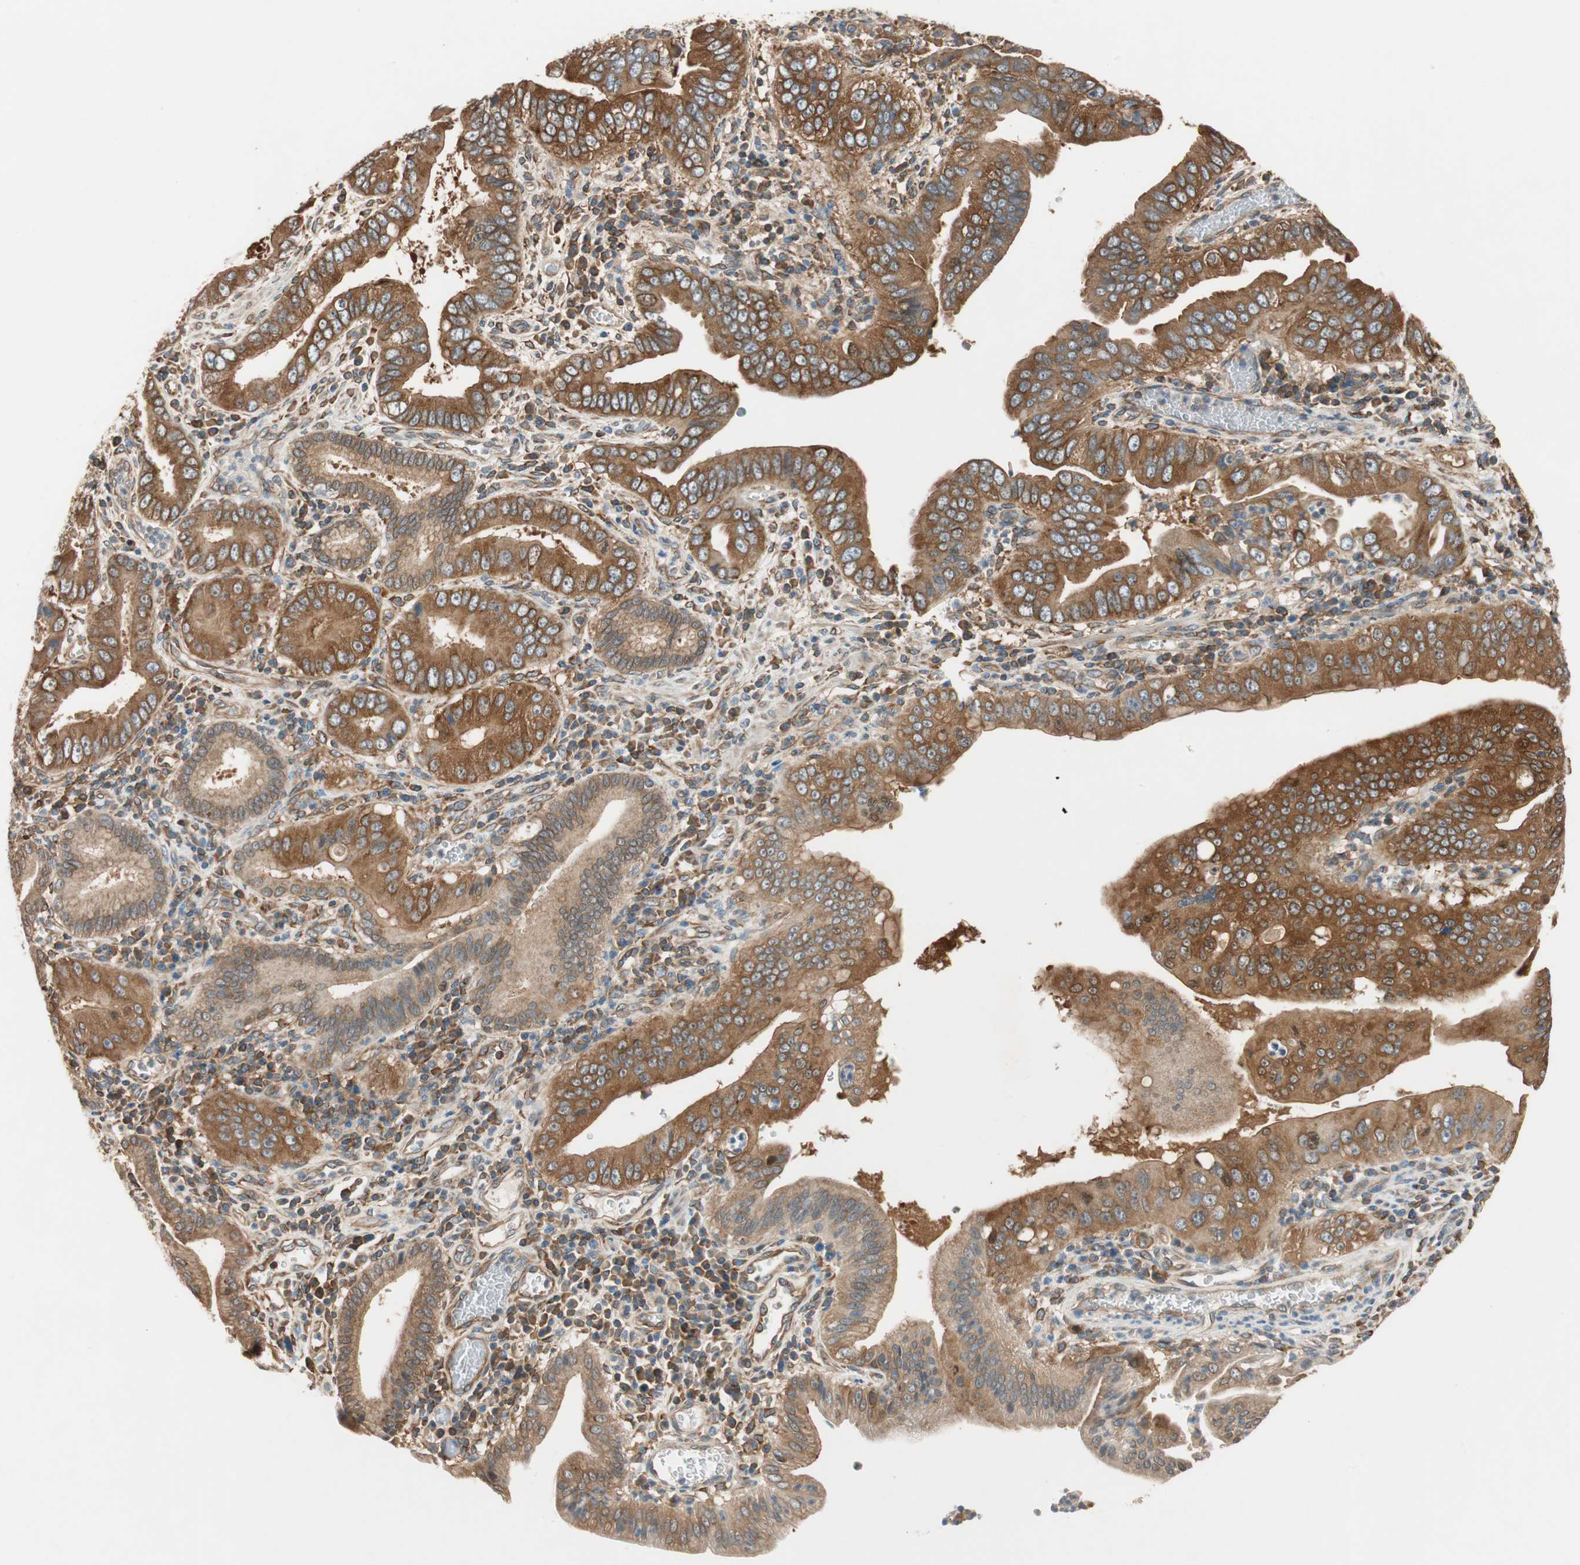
{"staining": {"intensity": "strong", "quantity": ">75%", "location": "cytoplasmic/membranous"}, "tissue": "pancreatic cancer", "cell_type": "Tumor cells", "image_type": "cancer", "snomed": [{"axis": "morphology", "description": "Normal tissue, NOS"}, {"axis": "topography", "description": "Lymph node"}], "caption": "This photomicrograph exhibits immunohistochemistry (IHC) staining of human pancreatic cancer, with high strong cytoplasmic/membranous staining in approximately >75% of tumor cells.", "gene": "WASL", "patient": {"sex": "male", "age": 50}}